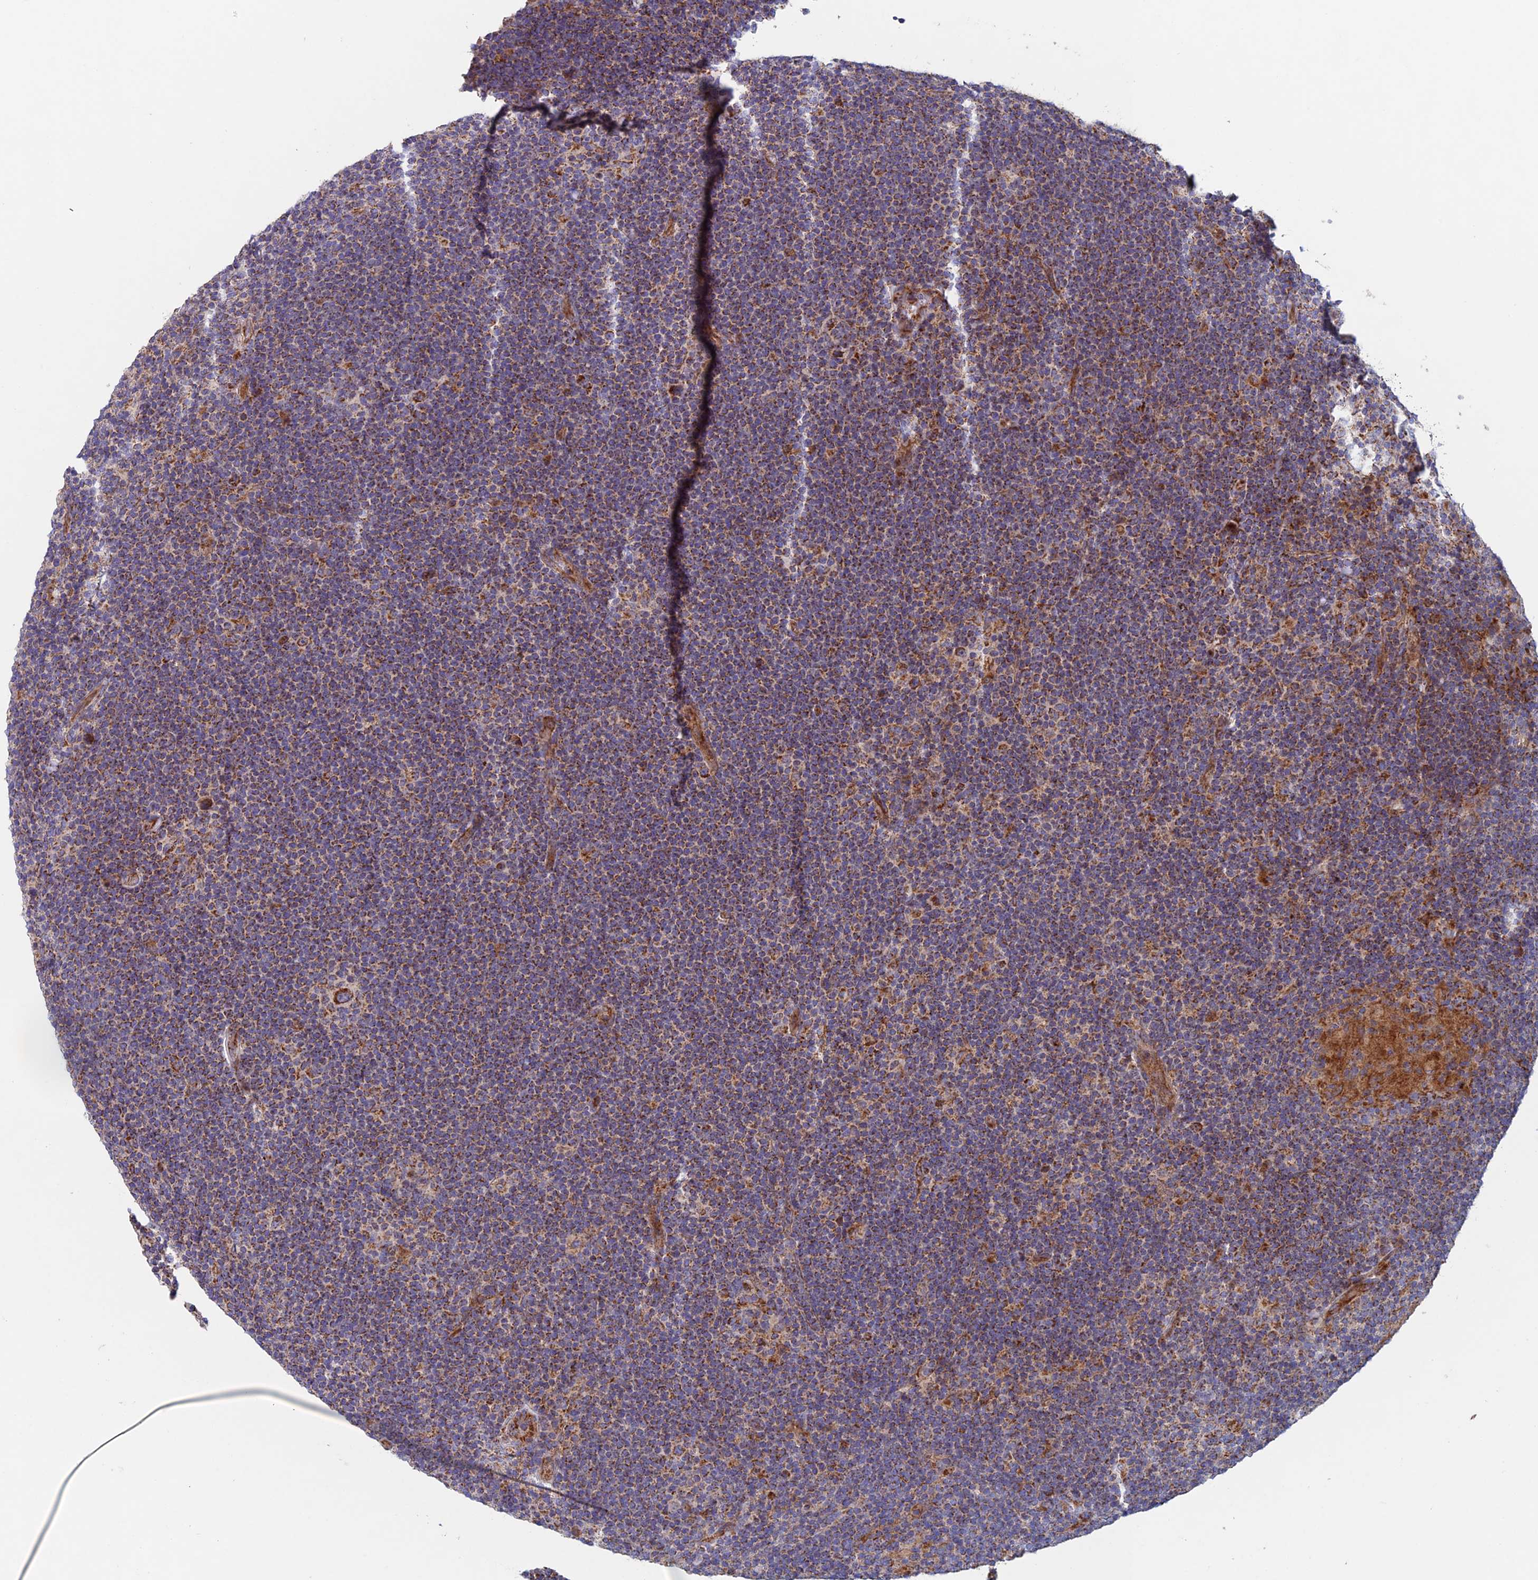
{"staining": {"intensity": "strong", "quantity": ">75%", "location": "cytoplasmic/membranous"}, "tissue": "lymphoma", "cell_type": "Tumor cells", "image_type": "cancer", "snomed": [{"axis": "morphology", "description": "Hodgkin's disease, NOS"}, {"axis": "topography", "description": "Lymph node"}], "caption": "Strong cytoplasmic/membranous staining for a protein is identified in approximately >75% of tumor cells of Hodgkin's disease using IHC.", "gene": "MRPL1", "patient": {"sex": "female", "age": 57}}